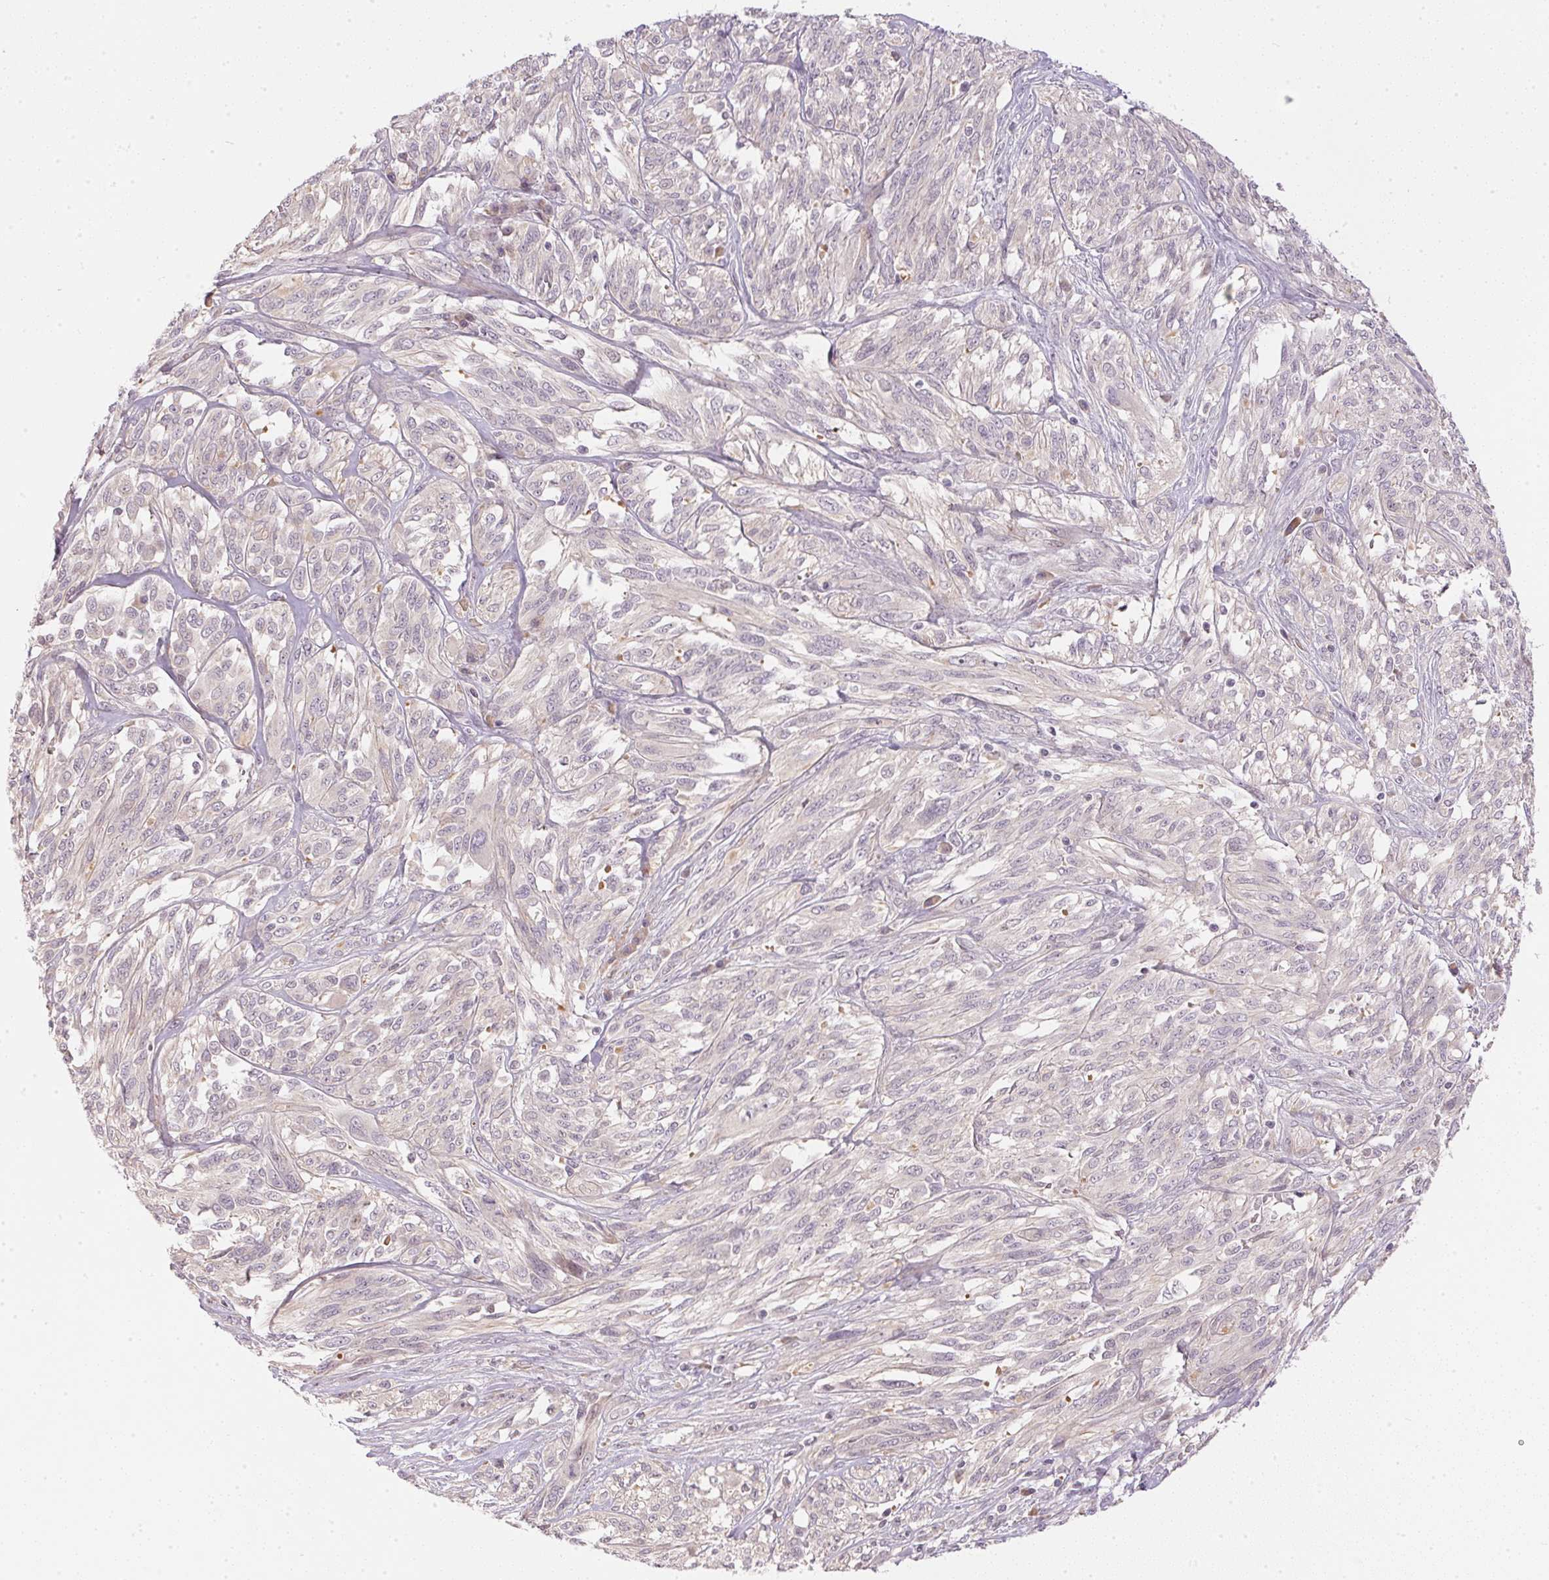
{"staining": {"intensity": "negative", "quantity": "none", "location": "none"}, "tissue": "melanoma", "cell_type": "Tumor cells", "image_type": "cancer", "snomed": [{"axis": "morphology", "description": "Malignant melanoma, NOS"}, {"axis": "topography", "description": "Skin"}], "caption": "Melanoma was stained to show a protein in brown. There is no significant positivity in tumor cells. (Stains: DAB (3,3'-diaminobenzidine) IHC with hematoxylin counter stain, Microscopy: brightfield microscopy at high magnification).", "gene": "TTC23L", "patient": {"sex": "female", "age": 91}}